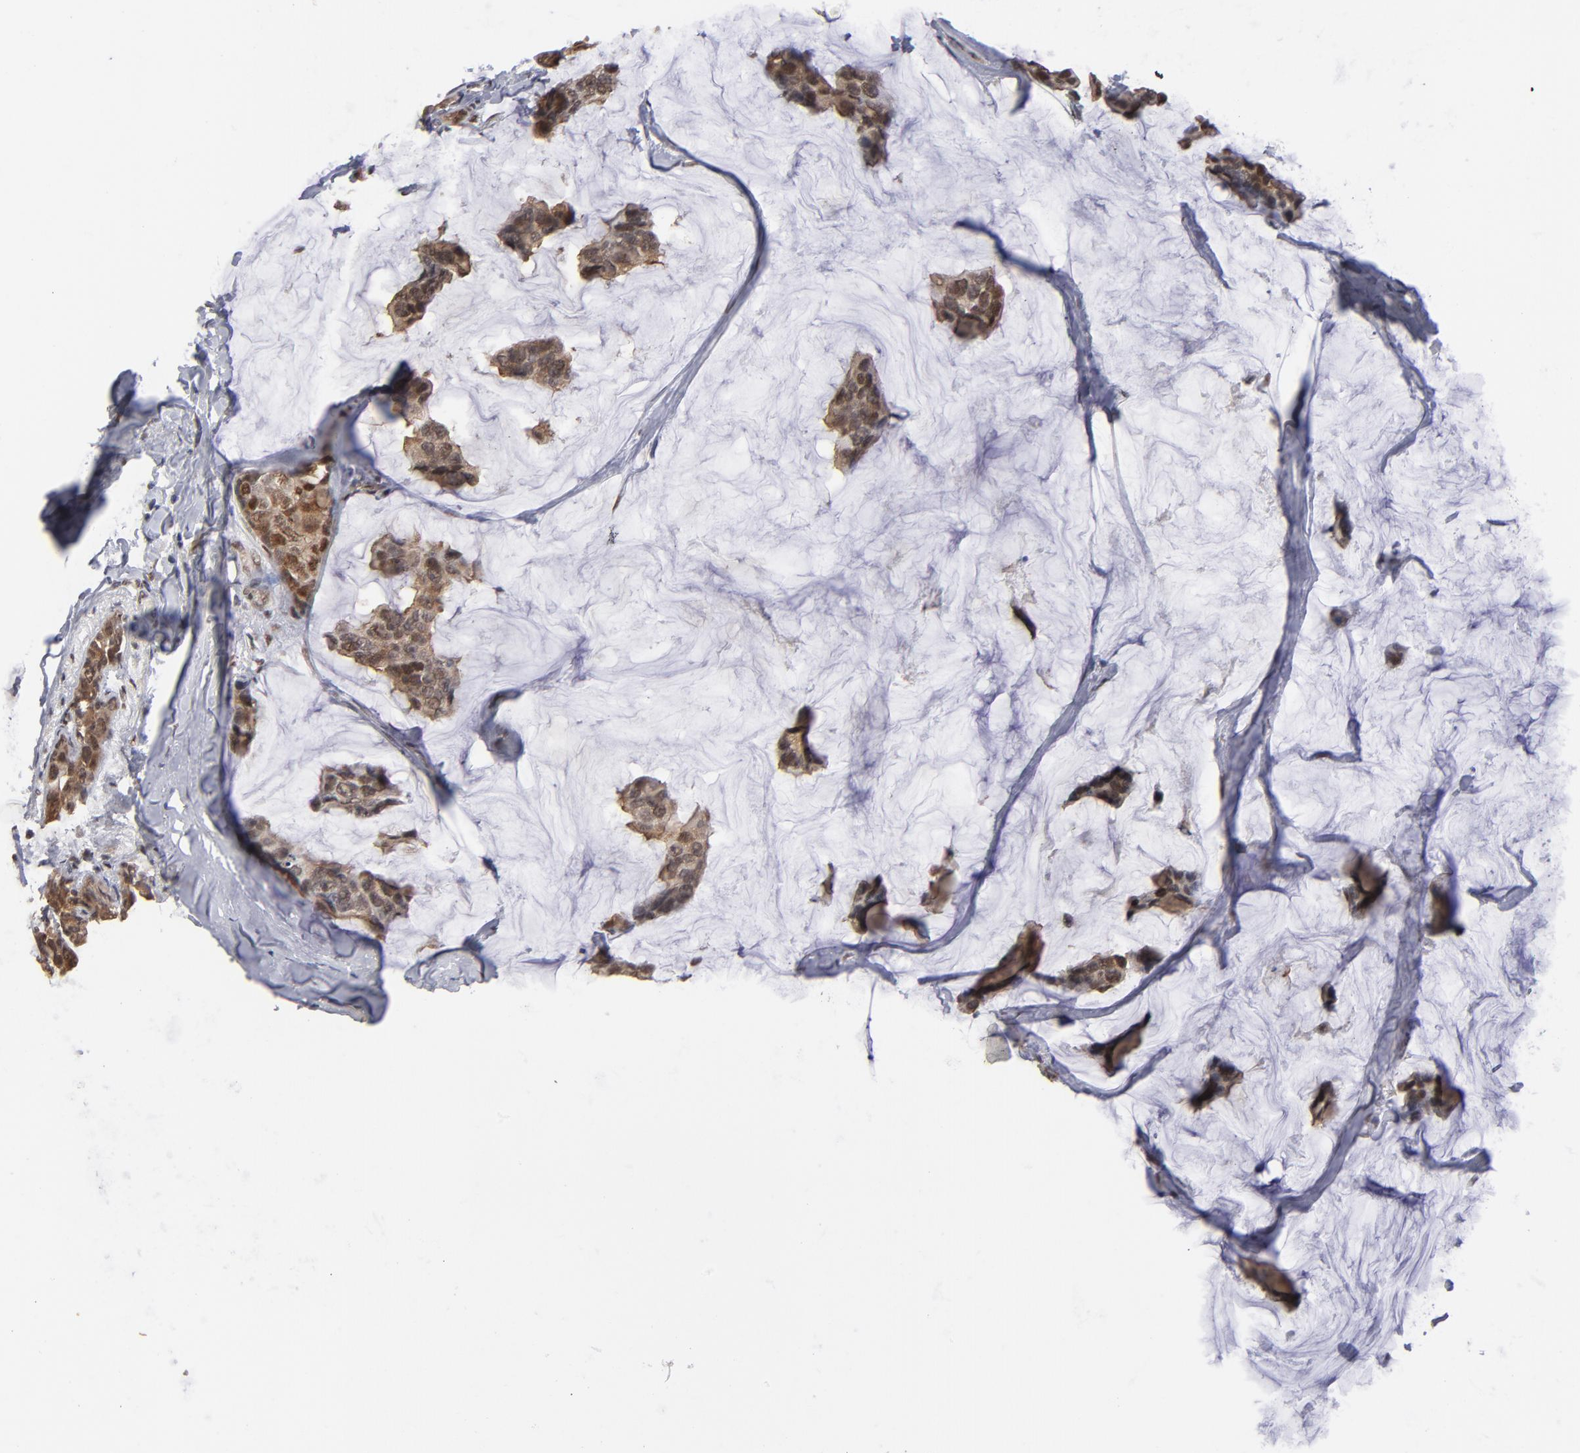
{"staining": {"intensity": "moderate", "quantity": ">75%", "location": "cytoplasmic/membranous,nuclear"}, "tissue": "breast cancer", "cell_type": "Tumor cells", "image_type": "cancer", "snomed": [{"axis": "morphology", "description": "Normal tissue, NOS"}, {"axis": "morphology", "description": "Duct carcinoma"}, {"axis": "topography", "description": "Breast"}], "caption": "About >75% of tumor cells in breast cancer display moderate cytoplasmic/membranous and nuclear protein expression as visualized by brown immunohistochemical staining.", "gene": "HUWE1", "patient": {"sex": "female", "age": 50}}